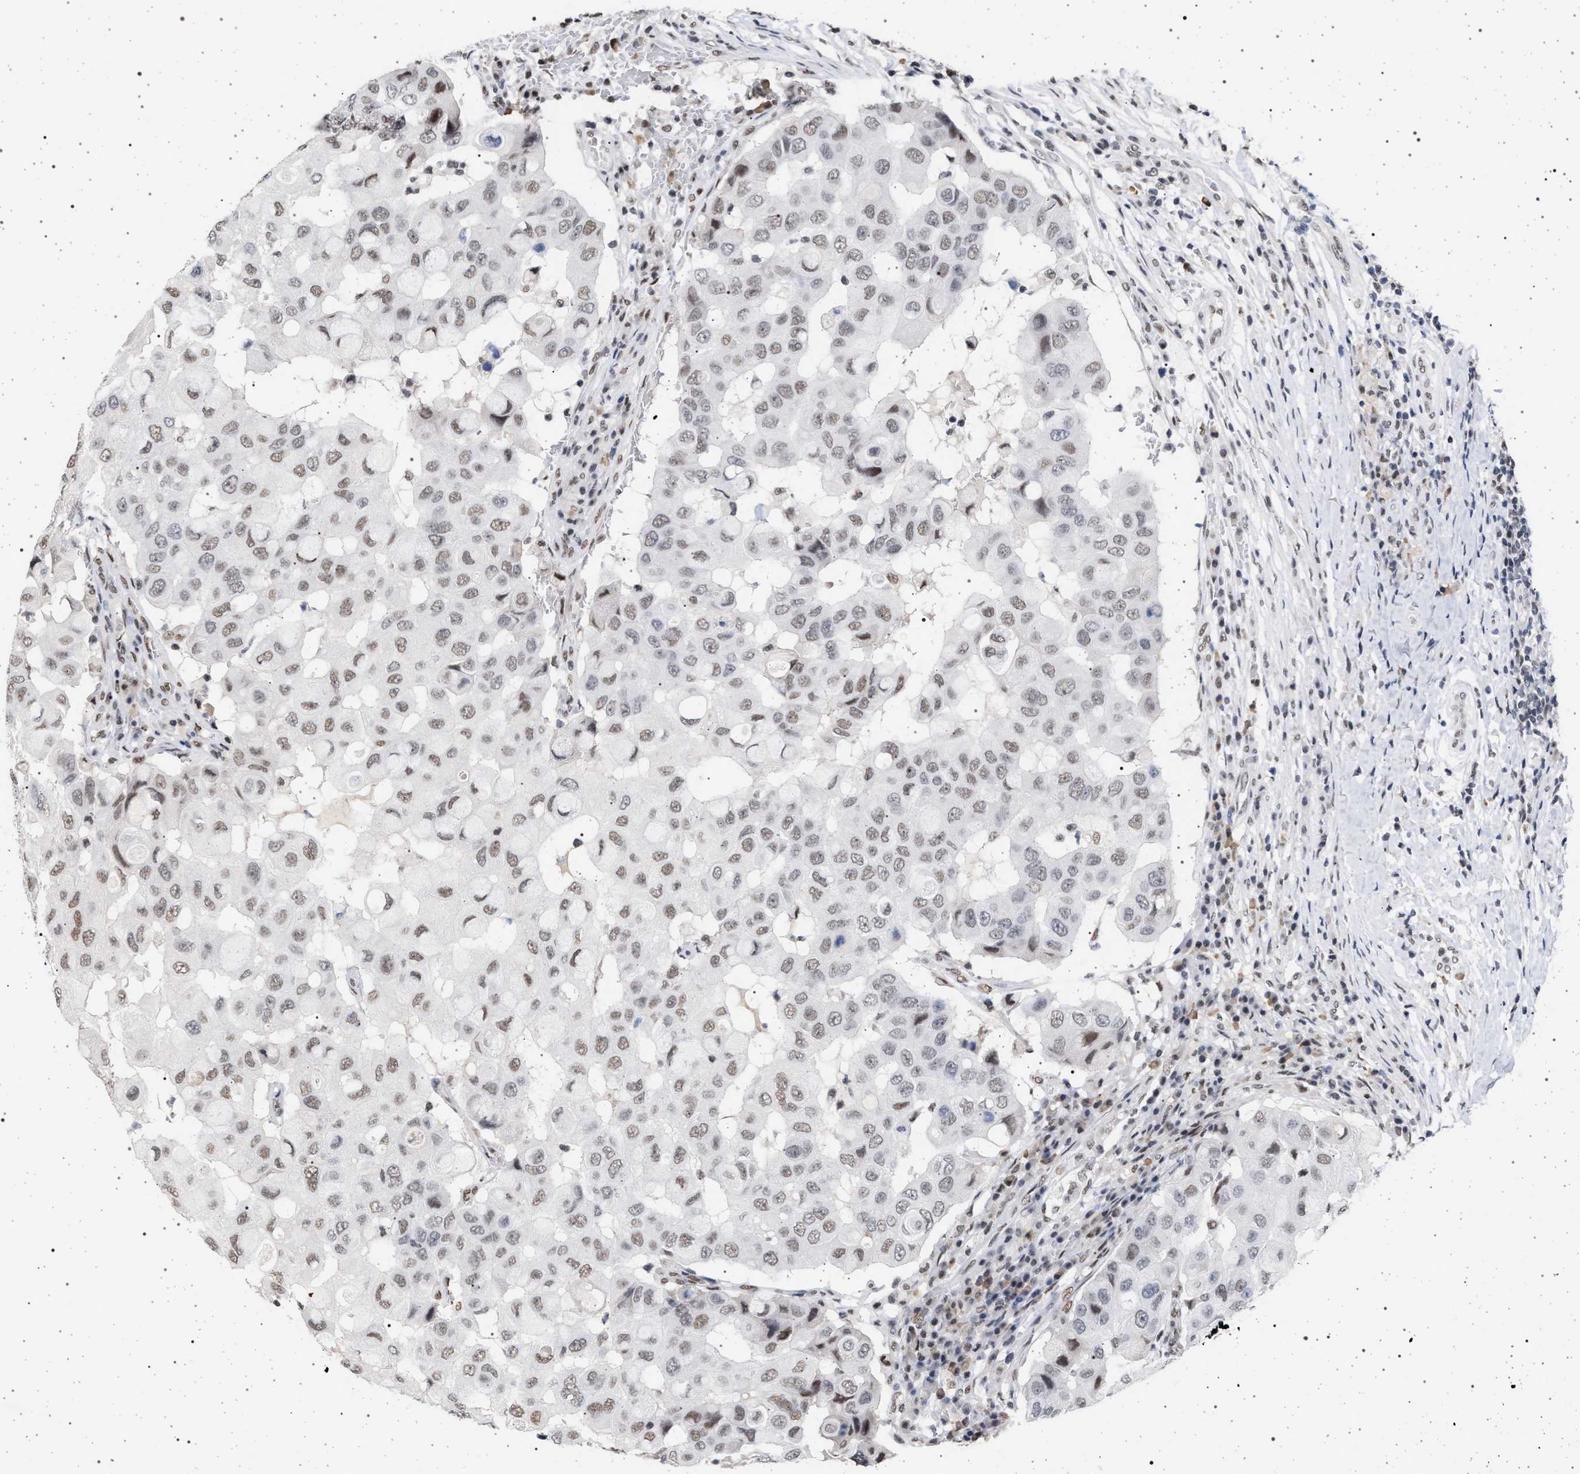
{"staining": {"intensity": "weak", "quantity": "25%-75%", "location": "nuclear"}, "tissue": "breast cancer", "cell_type": "Tumor cells", "image_type": "cancer", "snomed": [{"axis": "morphology", "description": "Duct carcinoma"}, {"axis": "topography", "description": "Breast"}], "caption": "The micrograph shows a brown stain indicating the presence of a protein in the nuclear of tumor cells in breast infiltrating ductal carcinoma.", "gene": "PHF12", "patient": {"sex": "female", "age": 27}}